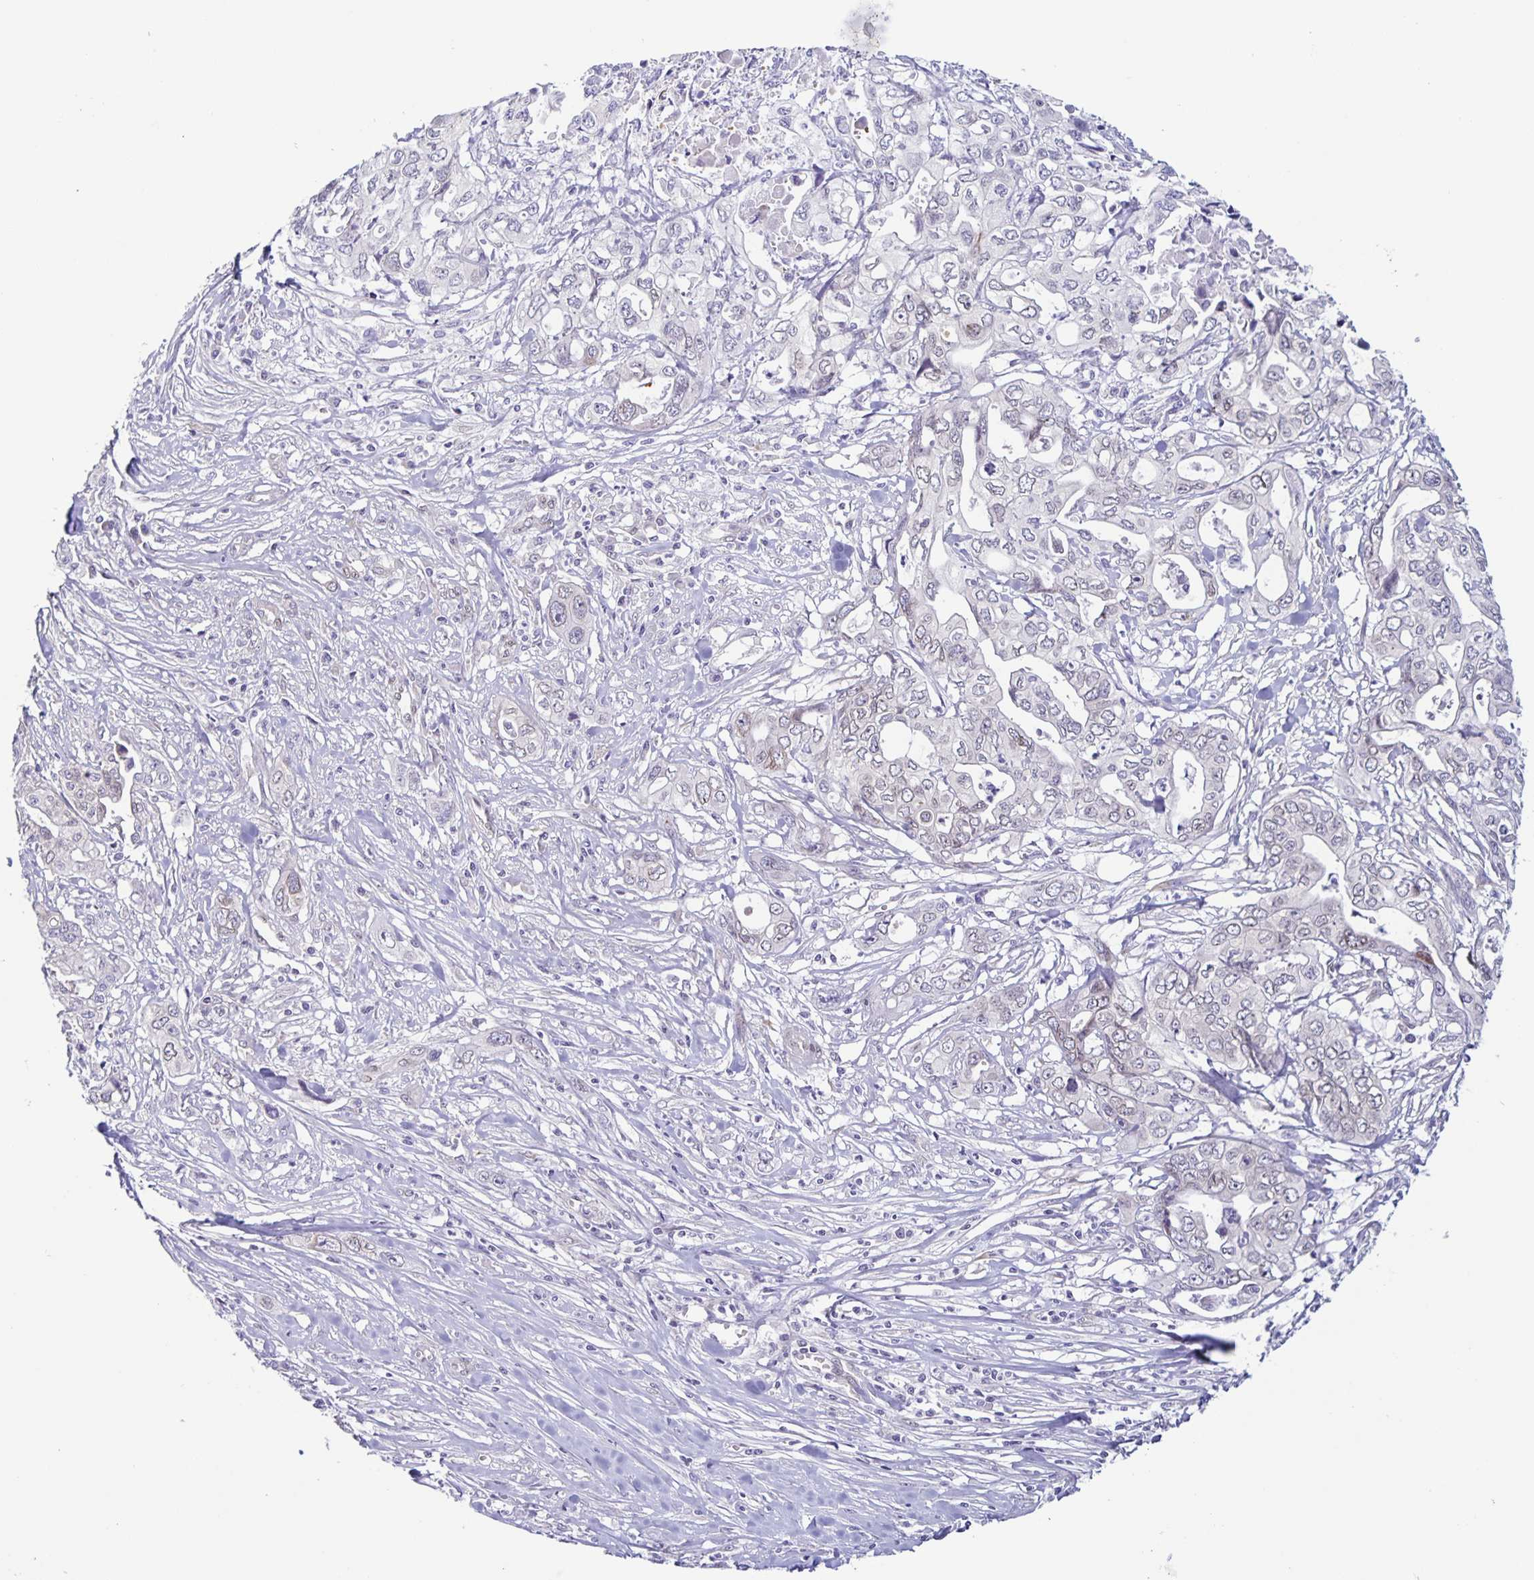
{"staining": {"intensity": "negative", "quantity": "none", "location": "none"}, "tissue": "pancreatic cancer", "cell_type": "Tumor cells", "image_type": "cancer", "snomed": [{"axis": "morphology", "description": "Adenocarcinoma, NOS"}, {"axis": "topography", "description": "Pancreas"}], "caption": "A micrograph of human pancreatic adenocarcinoma is negative for staining in tumor cells.", "gene": "SYNE2", "patient": {"sex": "male", "age": 68}}